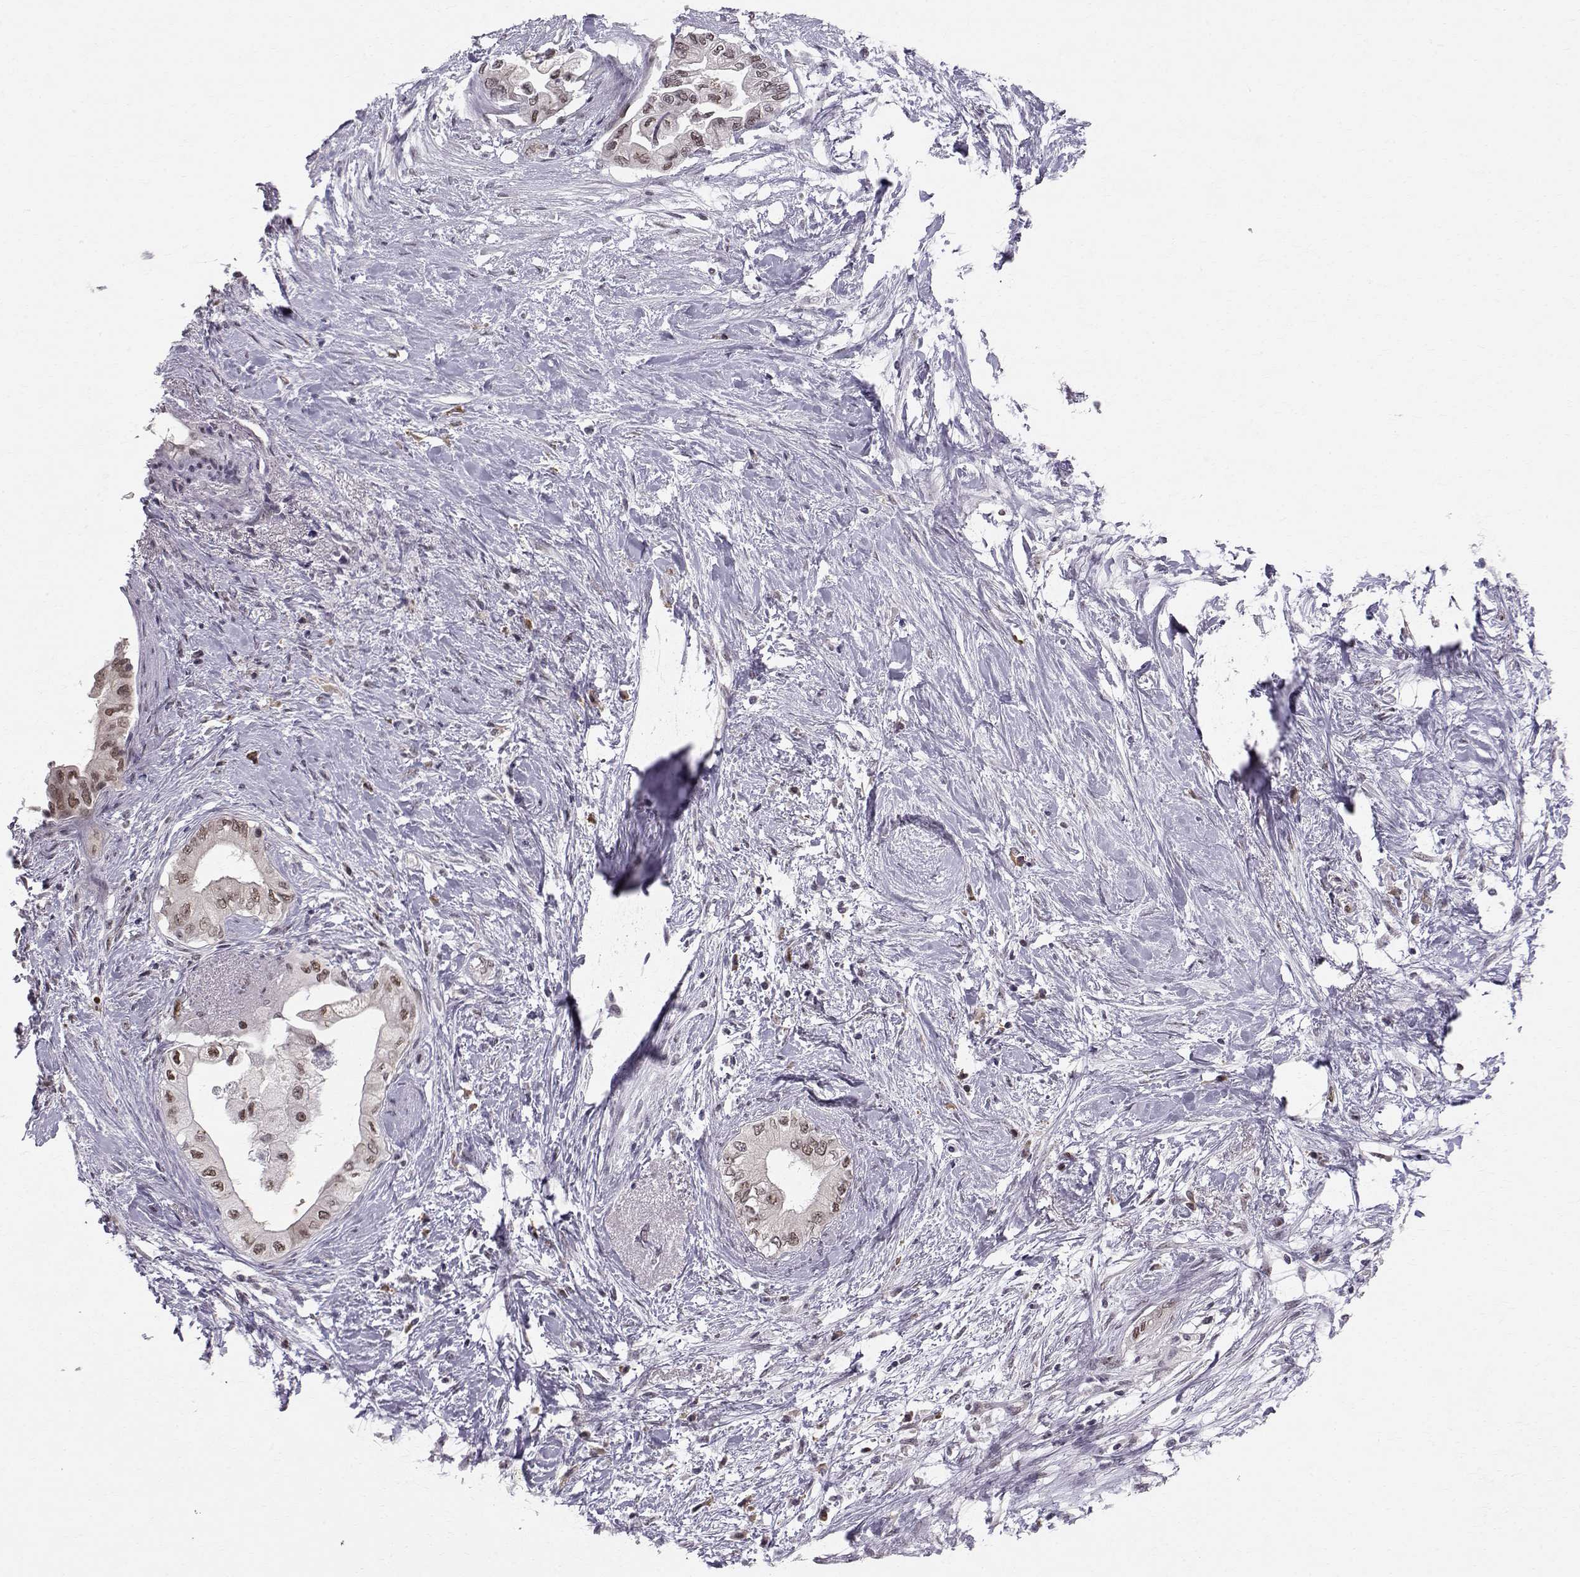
{"staining": {"intensity": "moderate", "quantity": ">75%", "location": "nuclear"}, "tissue": "pancreatic cancer", "cell_type": "Tumor cells", "image_type": "cancer", "snomed": [{"axis": "morphology", "description": "Normal tissue, NOS"}, {"axis": "morphology", "description": "Adenocarcinoma, NOS"}, {"axis": "topography", "description": "Pancreas"}, {"axis": "topography", "description": "Duodenum"}], "caption": "Immunohistochemical staining of pancreatic adenocarcinoma shows medium levels of moderate nuclear protein positivity in about >75% of tumor cells. (IHC, brightfield microscopy, high magnification).", "gene": "RPP38", "patient": {"sex": "female", "age": 60}}